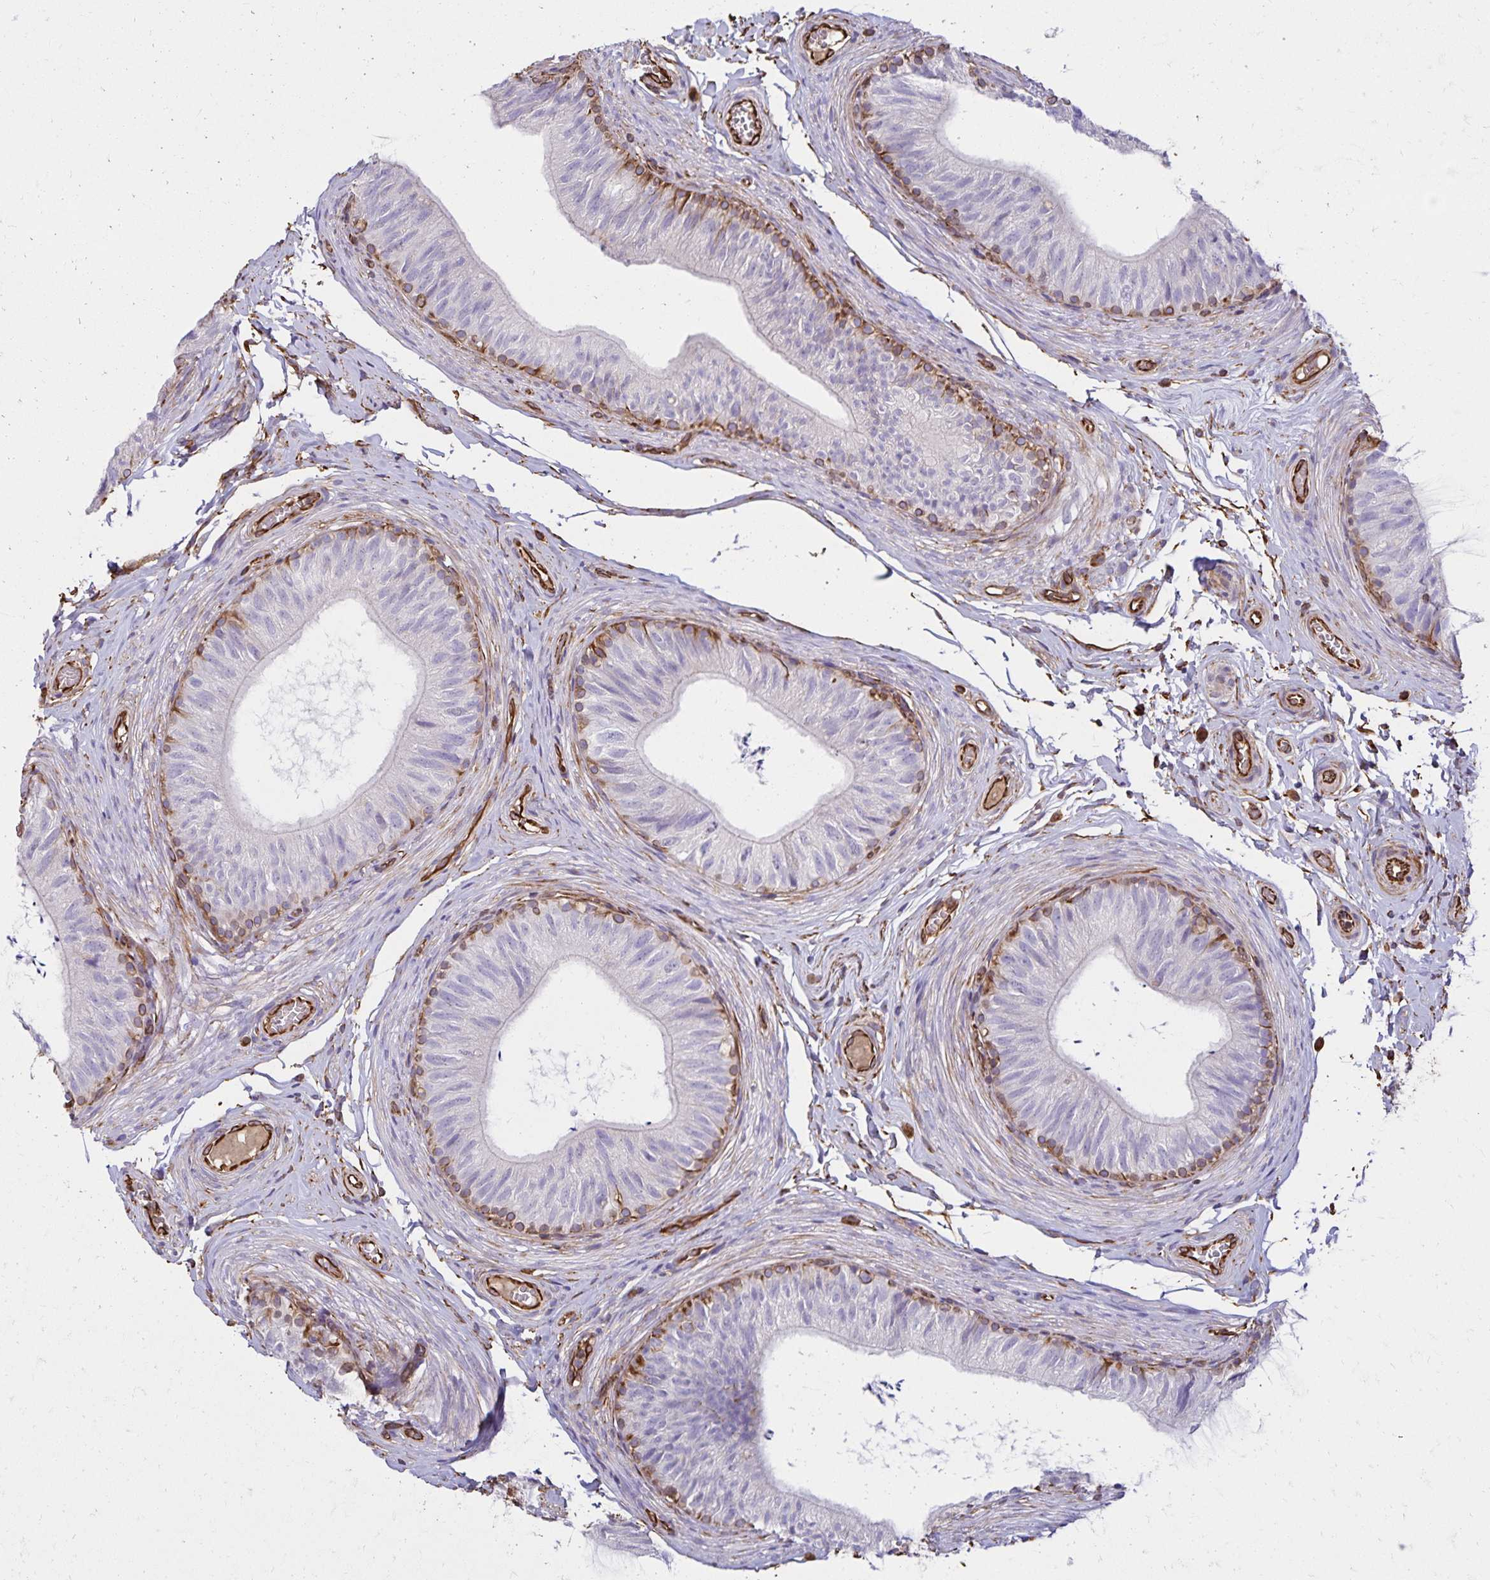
{"staining": {"intensity": "moderate", "quantity": "<25%", "location": "cytoplasmic/membranous"}, "tissue": "epididymis", "cell_type": "Glandular cells", "image_type": "normal", "snomed": [{"axis": "morphology", "description": "Normal tissue, NOS"}, {"axis": "topography", "description": "Epididymis, spermatic cord, NOS"}, {"axis": "topography", "description": "Epididymis"}, {"axis": "topography", "description": "Peripheral nerve tissue"}], "caption": "Glandular cells show low levels of moderate cytoplasmic/membranous positivity in approximately <25% of cells in benign human epididymis.", "gene": "TRPV6", "patient": {"sex": "male", "age": 29}}